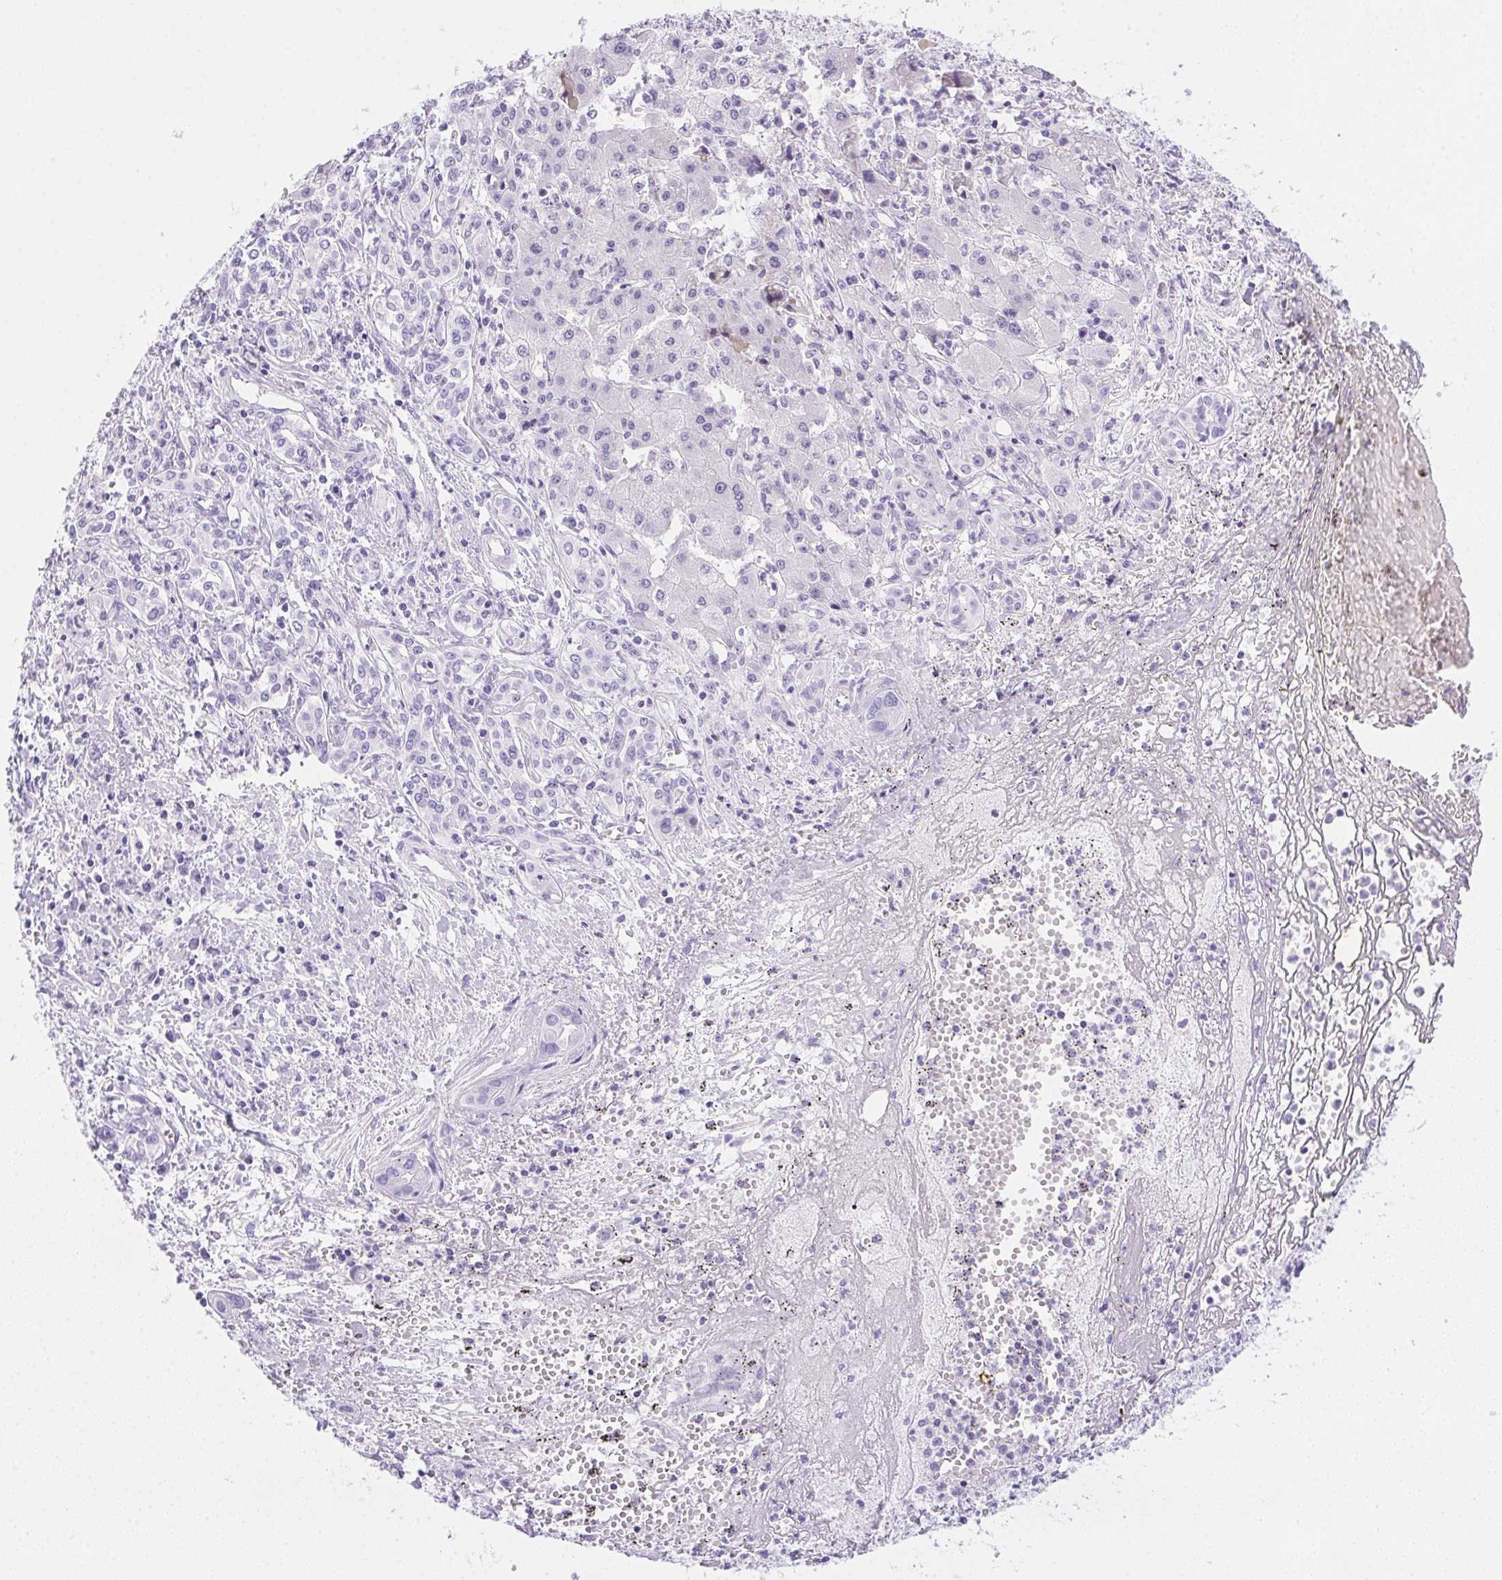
{"staining": {"intensity": "negative", "quantity": "none", "location": "none"}, "tissue": "liver cancer", "cell_type": "Tumor cells", "image_type": "cancer", "snomed": [{"axis": "morphology", "description": "Cholangiocarcinoma"}, {"axis": "topography", "description": "Liver"}], "caption": "The immunohistochemistry (IHC) photomicrograph has no significant staining in tumor cells of liver cancer (cholangiocarcinoma) tissue. (Stains: DAB immunohistochemistry (IHC) with hematoxylin counter stain, Microscopy: brightfield microscopy at high magnification).", "gene": "SPACA5B", "patient": {"sex": "female", "age": 64}}